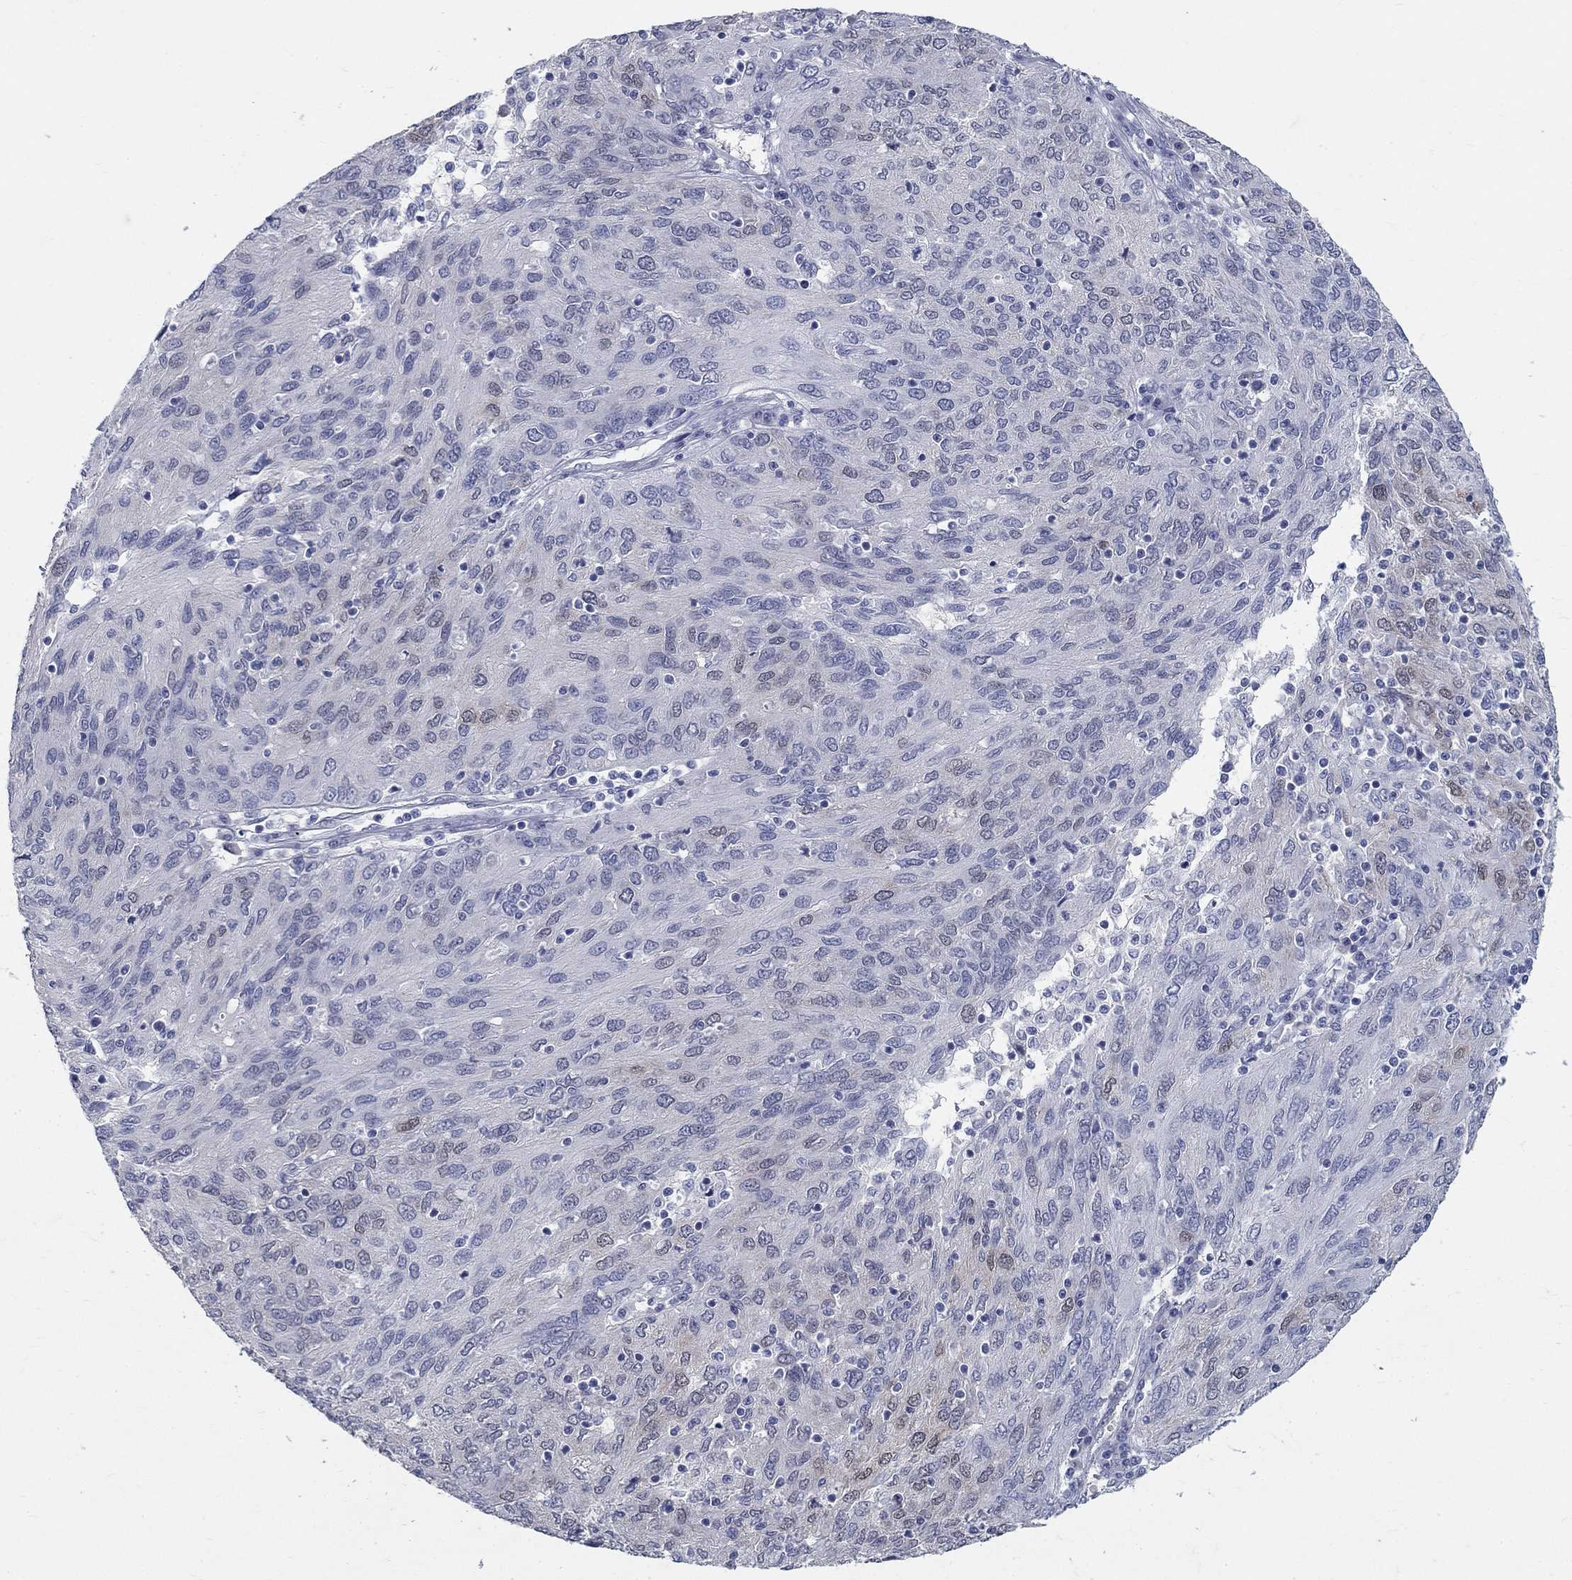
{"staining": {"intensity": "negative", "quantity": "none", "location": "none"}, "tissue": "ovarian cancer", "cell_type": "Tumor cells", "image_type": "cancer", "snomed": [{"axis": "morphology", "description": "Carcinoma, endometroid"}, {"axis": "topography", "description": "Ovary"}], "caption": "The immunohistochemistry histopathology image has no significant expression in tumor cells of endometroid carcinoma (ovarian) tissue.", "gene": "ELAVL4", "patient": {"sex": "female", "age": 50}}